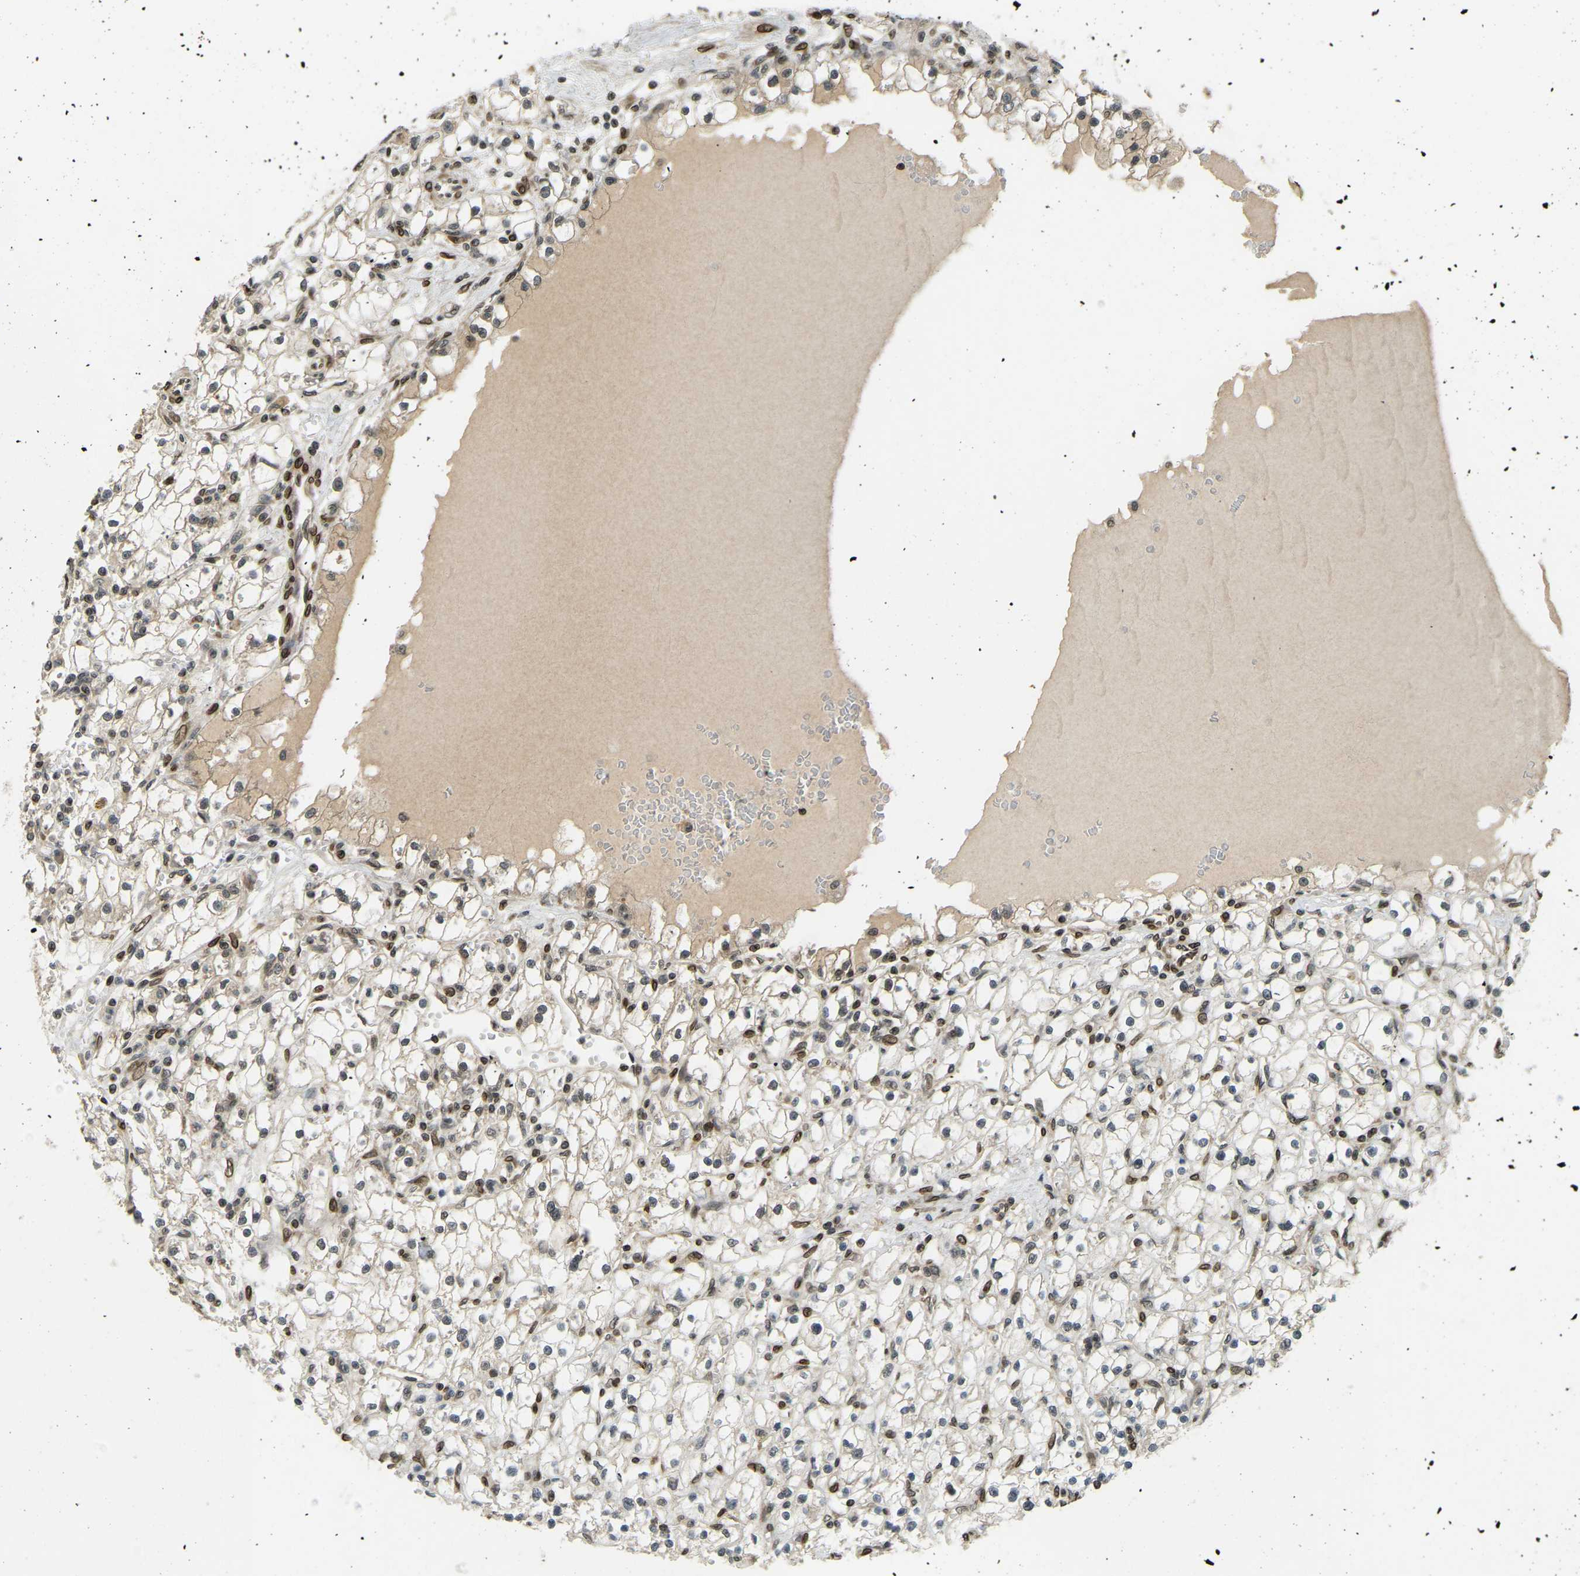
{"staining": {"intensity": "weak", "quantity": "<25%", "location": "cytoplasmic/membranous"}, "tissue": "renal cancer", "cell_type": "Tumor cells", "image_type": "cancer", "snomed": [{"axis": "morphology", "description": "Adenocarcinoma, NOS"}, {"axis": "topography", "description": "Kidney"}], "caption": "Immunohistochemistry (IHC) photomicrograph of renal cancer (adenocarcinoma) stained for a protein (brown), which shows no staining in tumor cells. Brightfield microscopy of IHC stained with DAB (3,3'-diaminobenzidine) (brown) and hematoxylin (blue), captured at high magnification.", "gene": "SYNE1", "patient": {"sex": "male", "age": 56}}